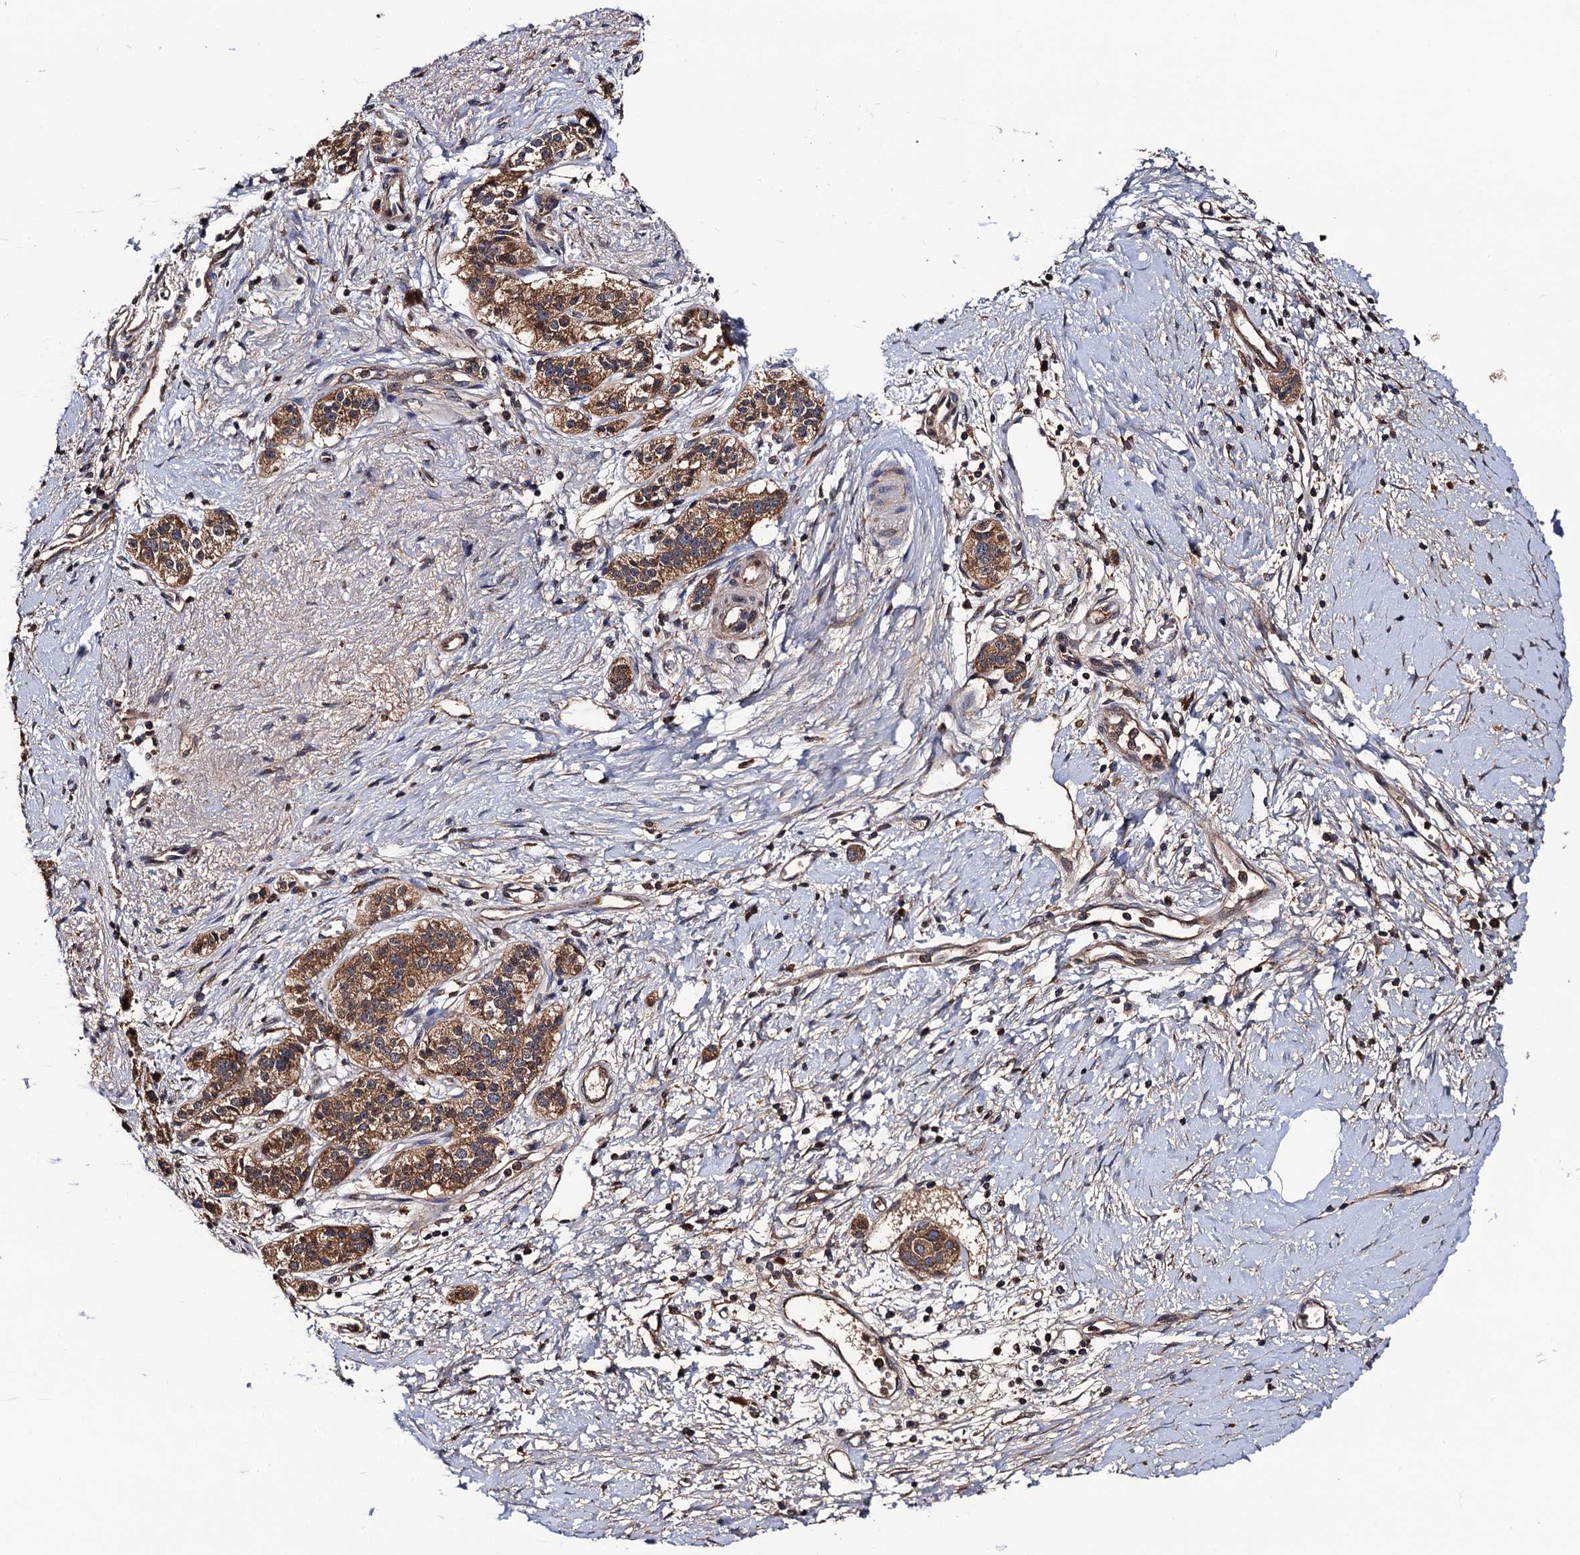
{"staining": {"intensity": "moderate", "quantity": ">75%", "location": "cytoplasmic/membranous"}, "tissue": "pancreatic cancer", "cell_type": "Tumor cells", "image_type": "cancer", "snomed": [{"axis": "morphology", "description": "Adenocarcinoma, NOS"}, {"axis": "topography", "description": "Pancreas"}], "caption": "IHC of human pancreatic cancer reveals medium levels of moderate cytoplasmic/membranous positivity in approximately >75% of tumor cells. Nuclei are stained in blue.", "gene": "RGS11", "patient": {"sex": "male", "age": 50}}